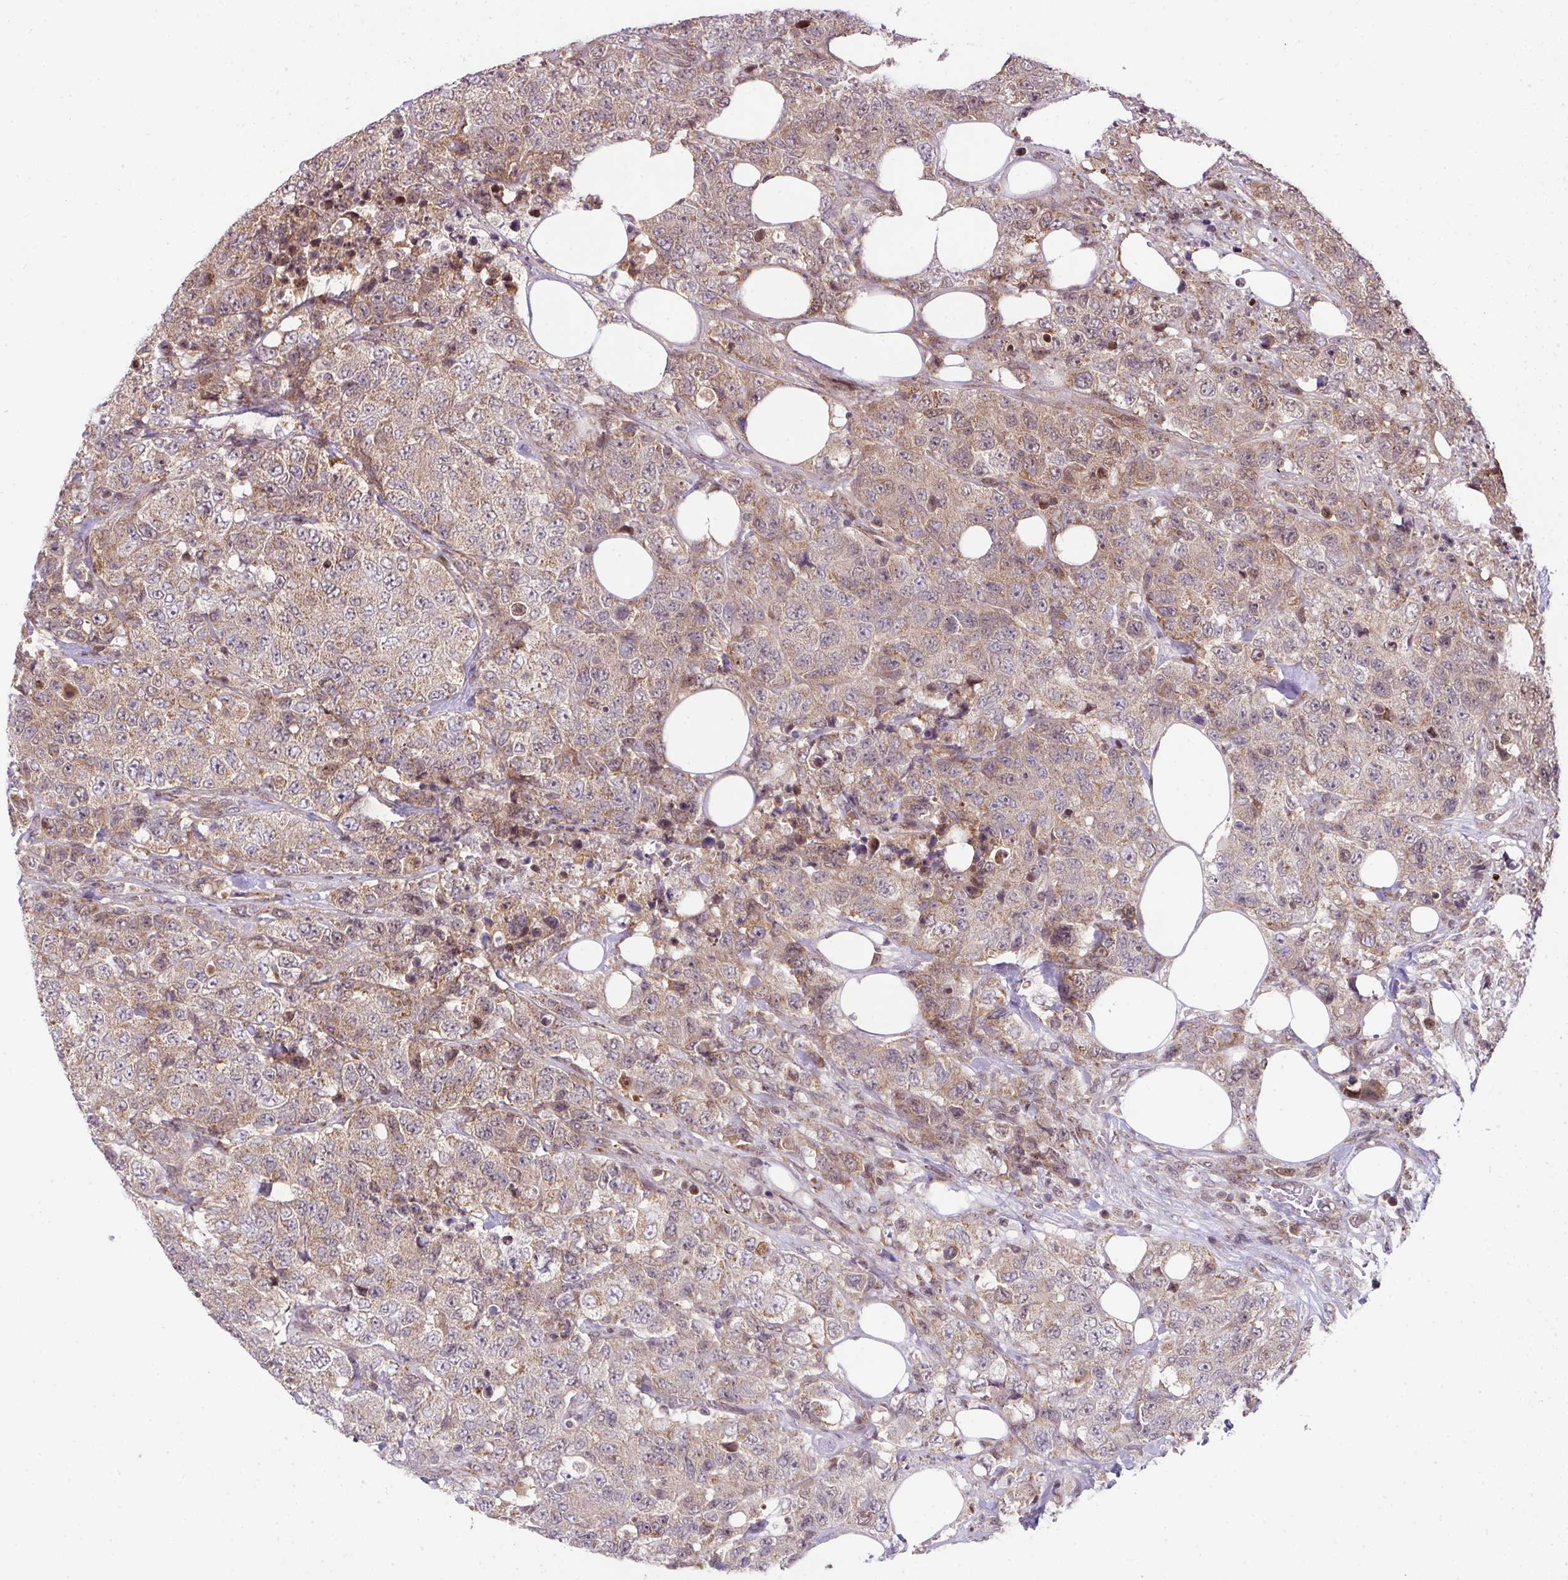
{"staining": {"intensity": "weak", "quantity": ">75%", "location": "cytoplasmic/membranous,nuclear"}, "tissue": "urothelial cancer", "cell_type": "Tumor cells", "image_type": "cancer", "snomed": [{"axis": "morphology", "description": "Urothelial carcinoma, High grade"}, {"axis": "topography", "description": "Urinary bladder"}], "caption": "DAB (3,3'-diaminobenzidine) immunohistochemical staining of human urothelial carcinoma (high-grade) displays weak cytoplasmic/membranous and nuclear protein positivity in about >75% of tumor cells.", "gene": "PLK1", "patient": {"sex": "female", "age": 78}}